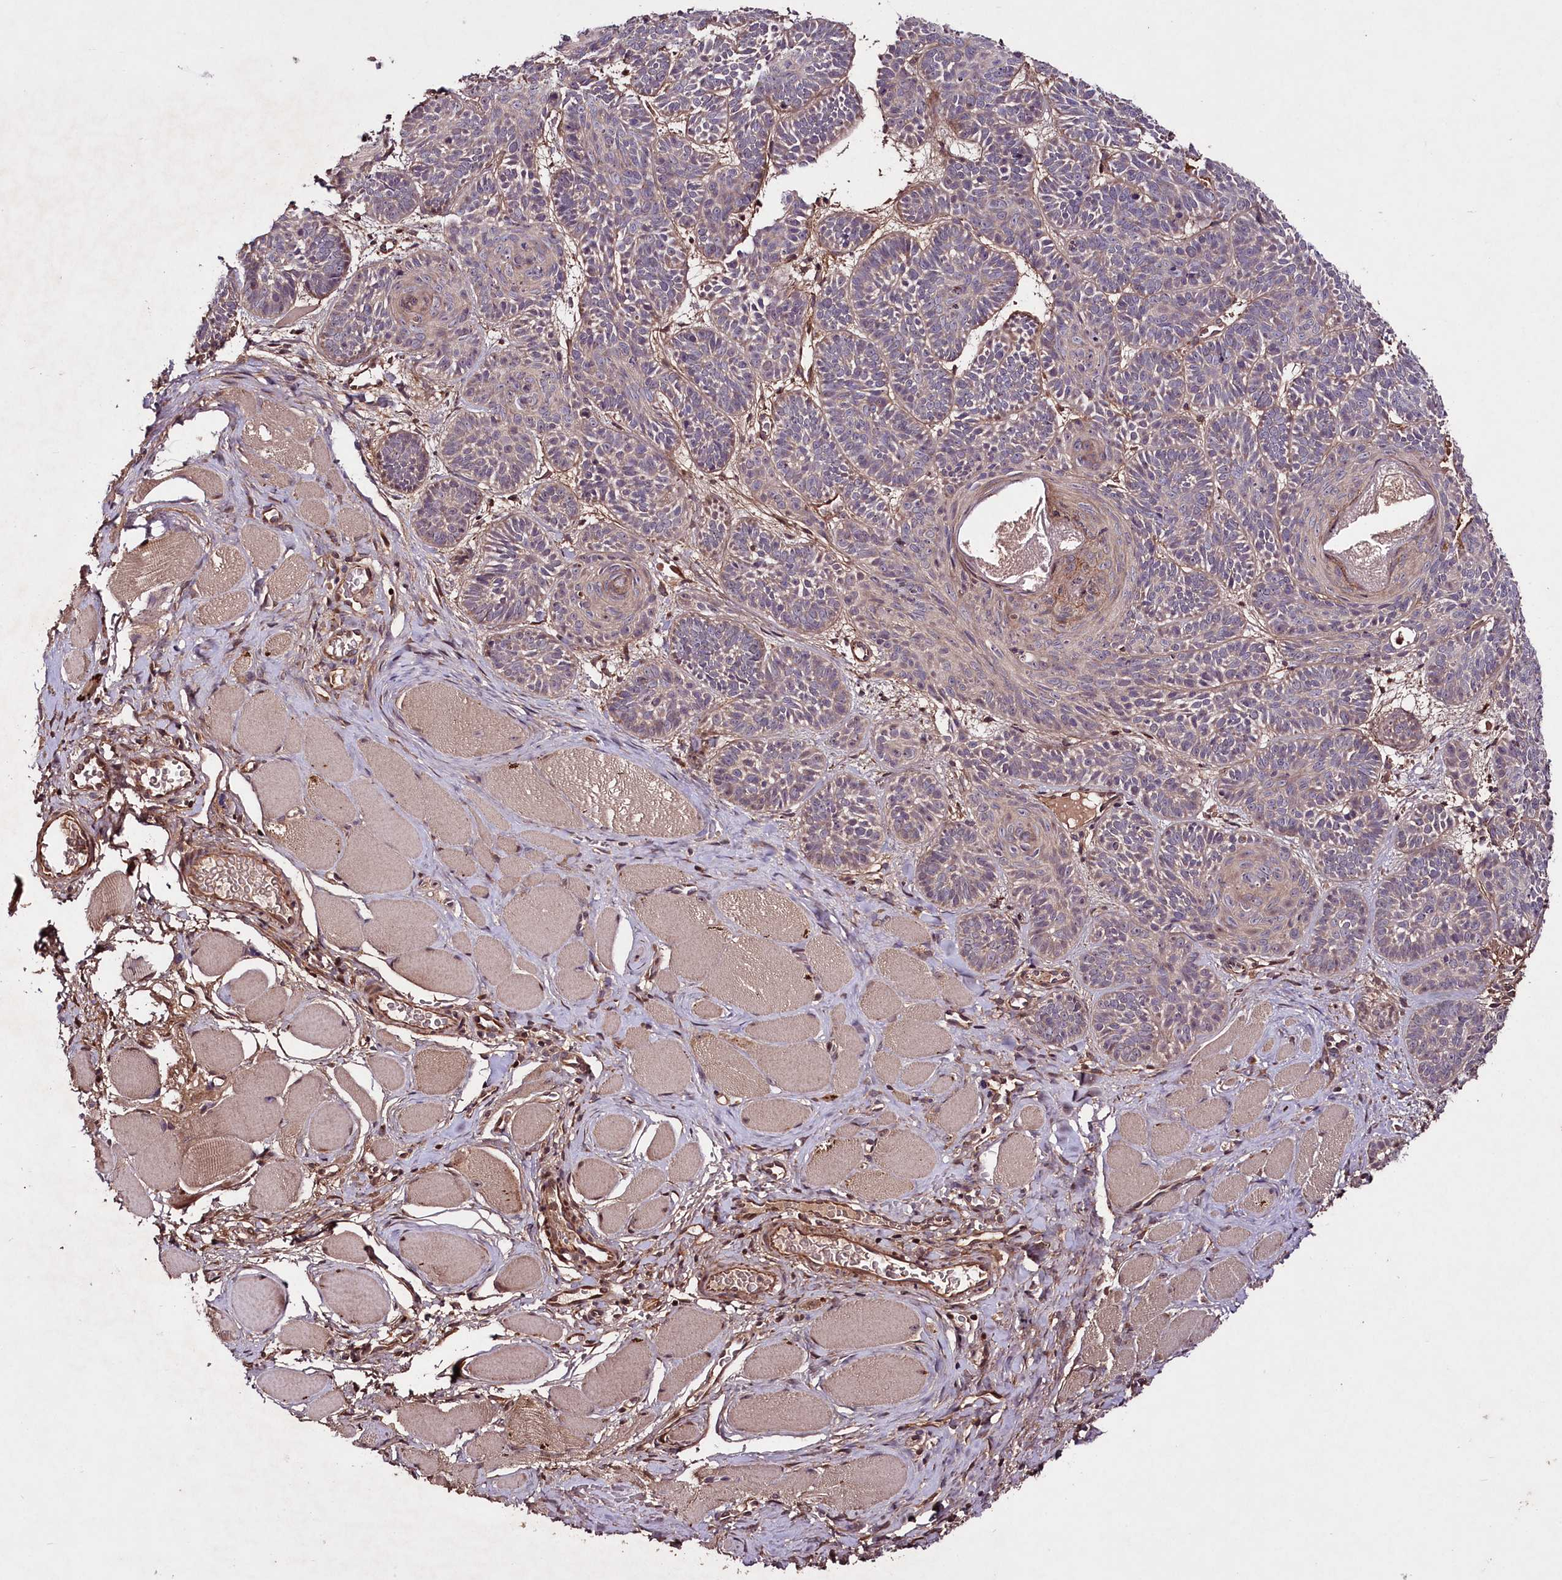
{"staining": {"intensity": "negative", "quantity": "none", "location": "none"}, "tissue": "skin cancer", "cell_type": "Tumor cells", "image_type": "cancer", "snomed": [{"axis": "morphology", "description": "Basal cell carcinoma"}, {"axis": "topography", "description": "Skin"}], "caption": "This photomicrograph is of skin cancer (basal cell carcinoma) stained with immunohistochemistry to label a protein in brown with the nuclei are counter-stained blue. There is no positivity in tumor cells. (Stains: DAB (3,3'-diaminobenzidine) immunohistochemistry (IHC) with hematoxylin counter stain, Microscopy: brightfield microscopy at high magnification).", "gene": "TNPO3", "patient": {"sex": "male", "age": 85}}